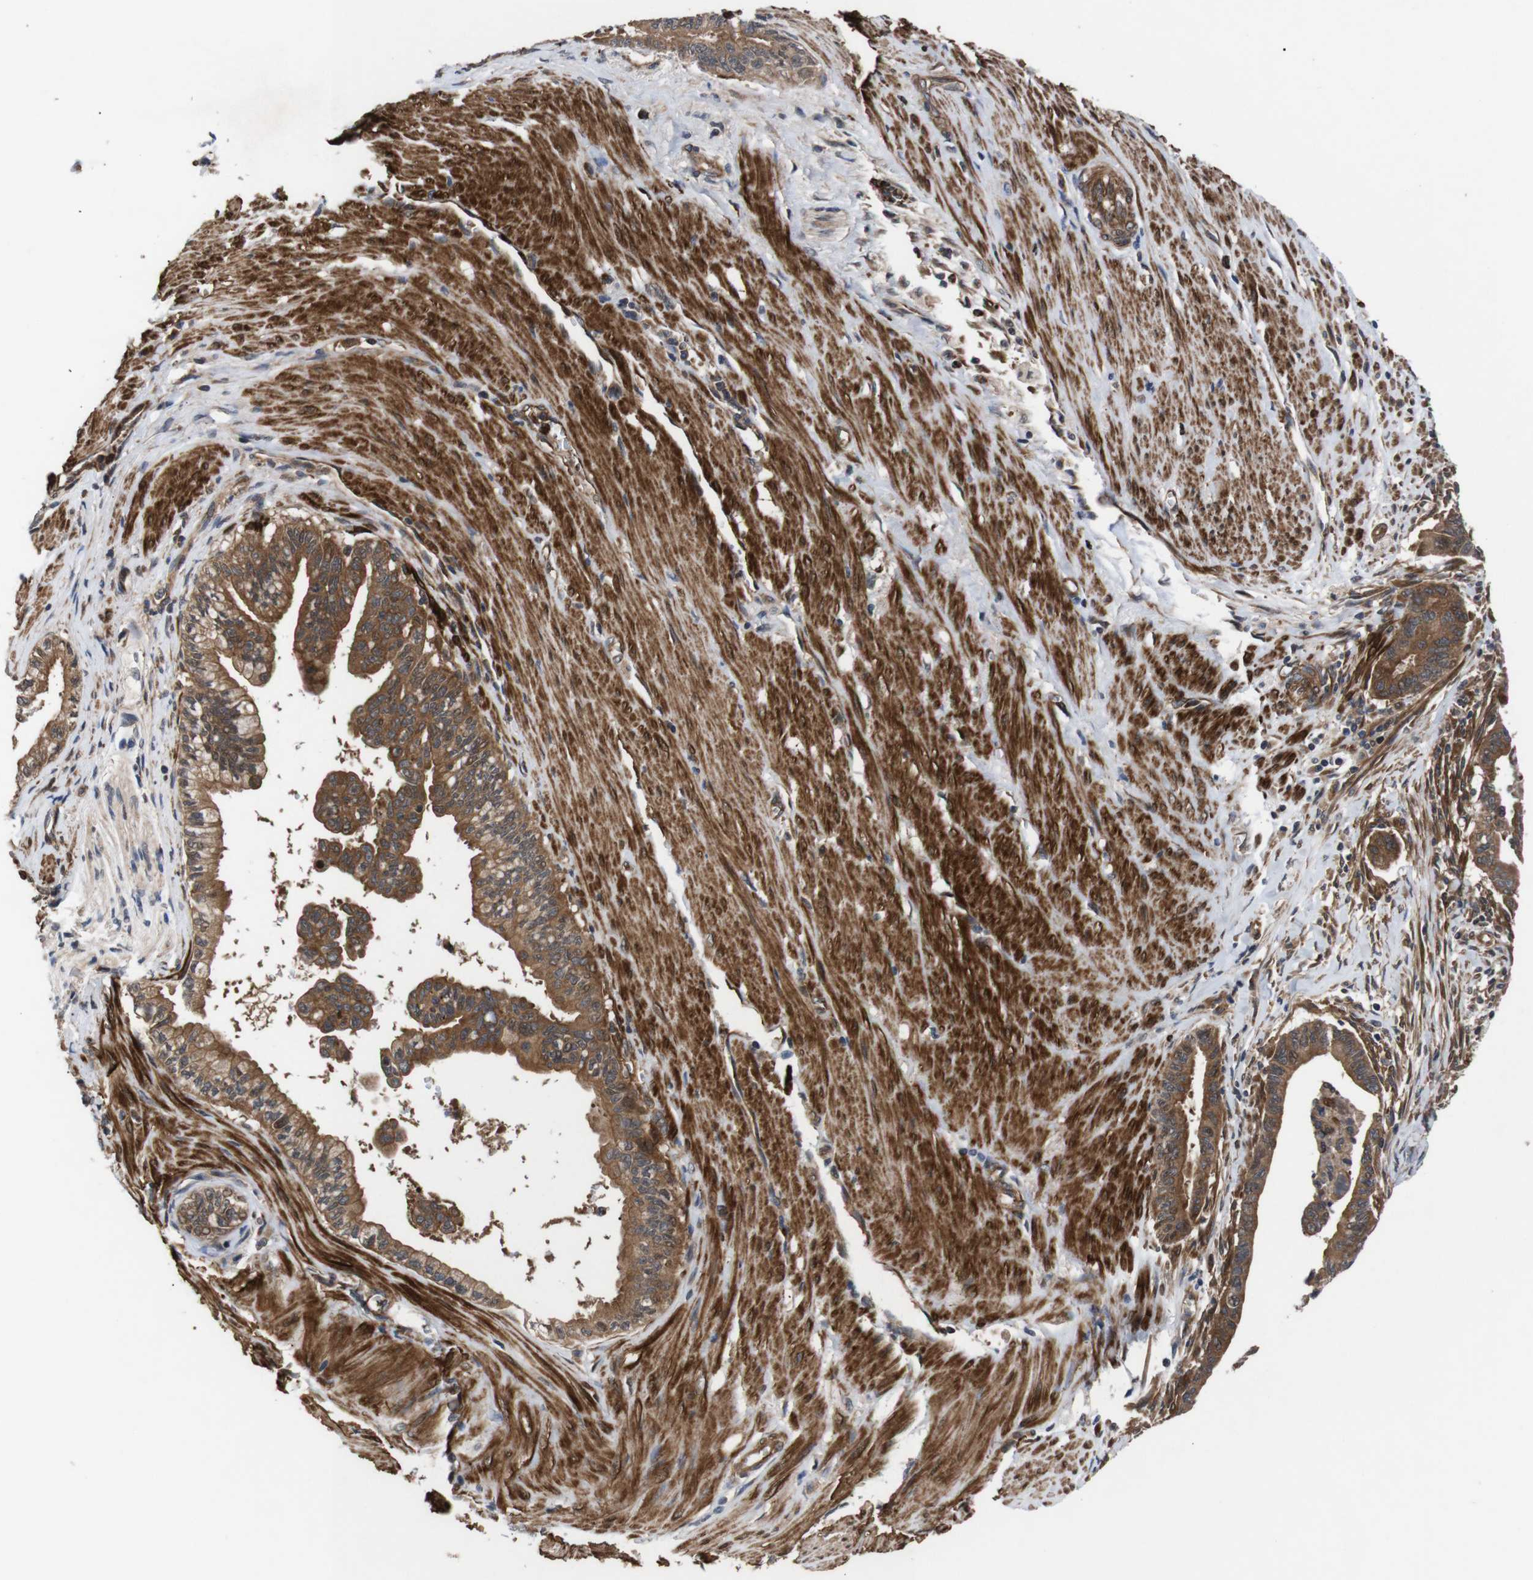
{"staining": {"intensity": "strong", "quantity": ">75%", "location": "cytoplasmic/membranous"}, "tissue": "pancreatic cancer", "cell_type": "Tumor cells", "image_type": "cancer", "snomed": [{"axis": "morphology", "description": "Adenocarcinoma, NOS"}, {"axis": "topography", "description": "Pancreas"}], "caption": "Tumor cells demonstrate high levels of strong cytoplasmic/membranous staining in about >75% of cells in pancreatic adenocarcinoma.", "gene": "PAWR", "patient": {"sex": "male", "age": 70}}